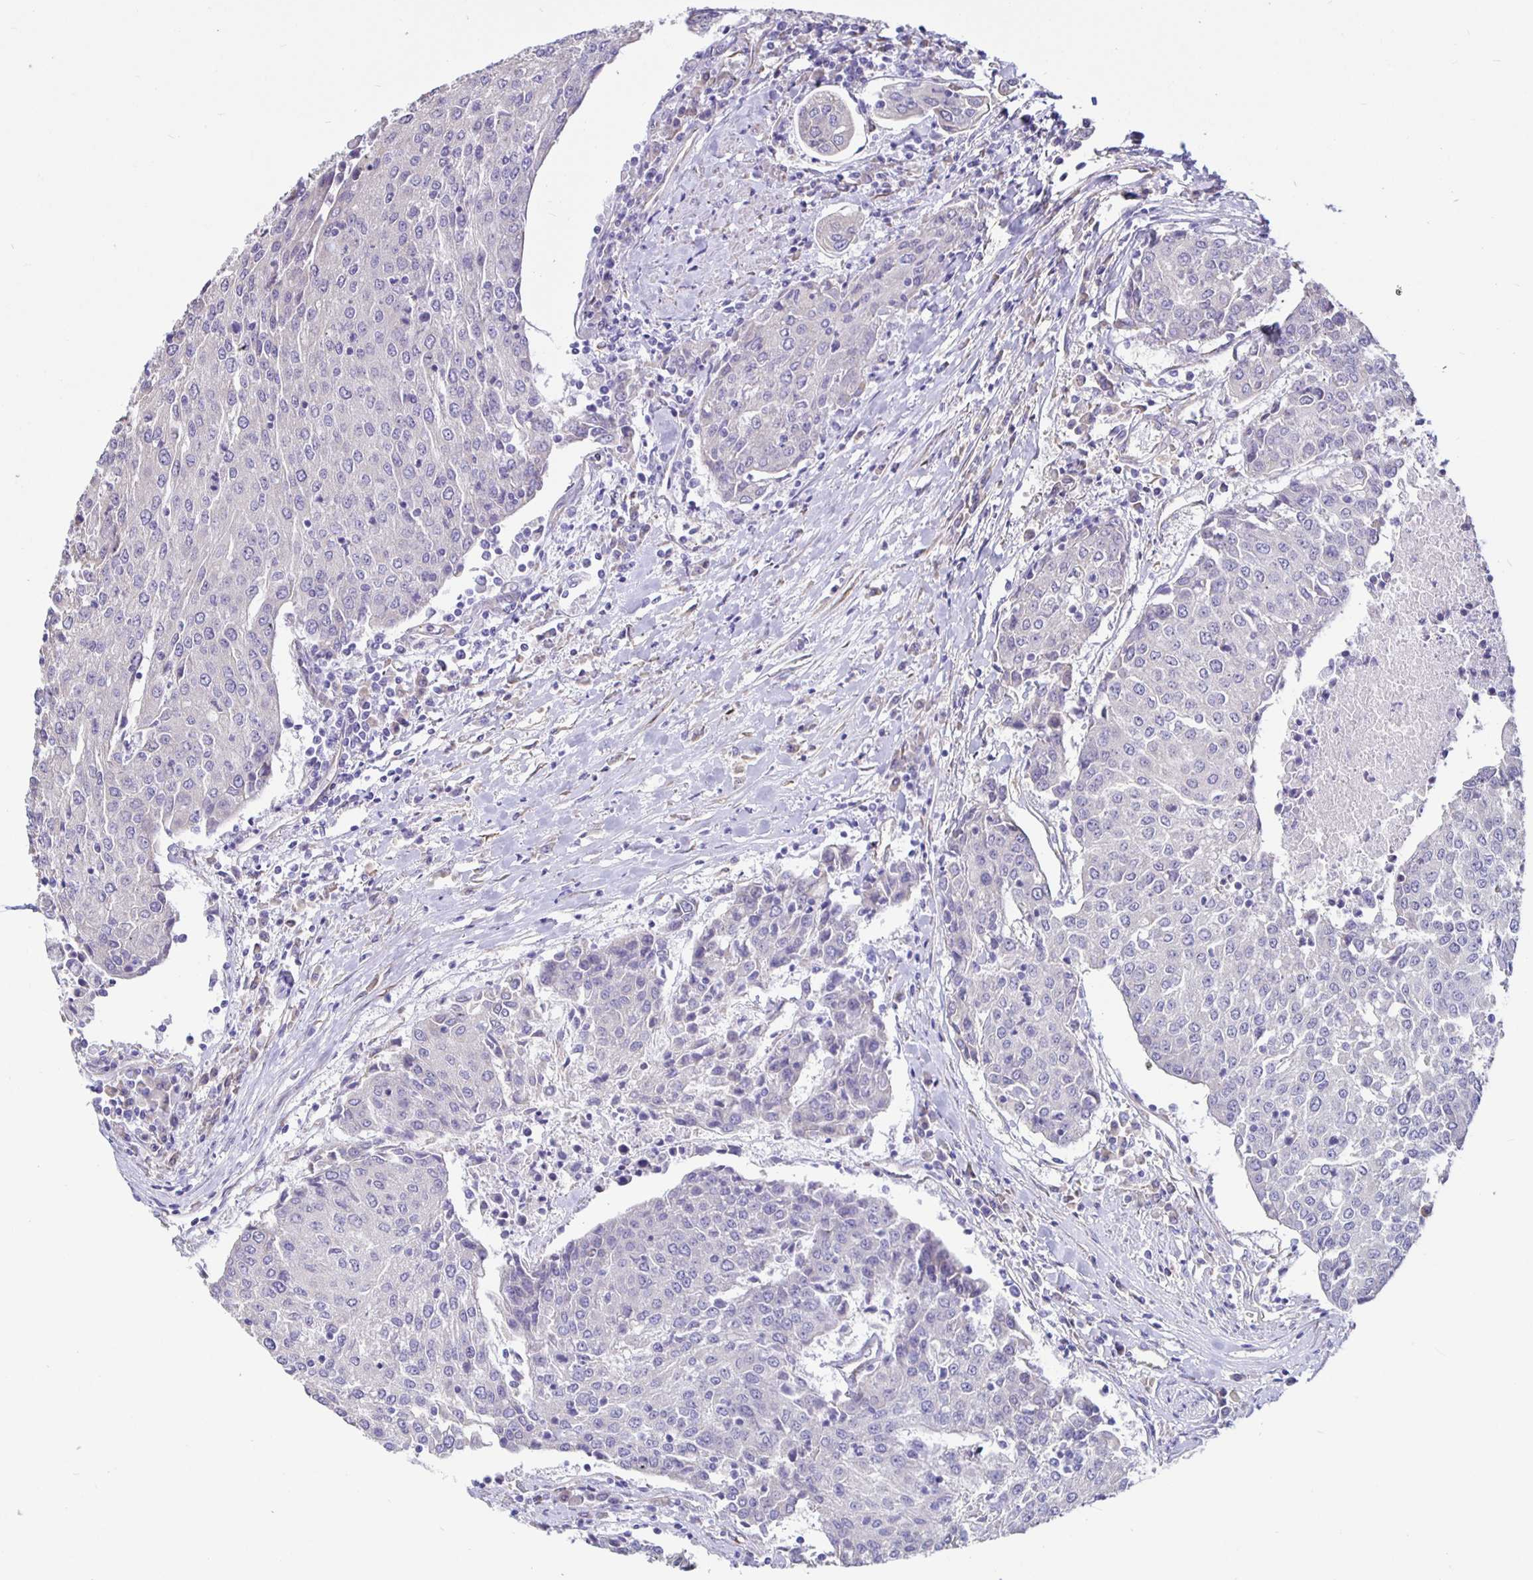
{"staining": {"intensity": "negative", "quantity": "none", "location": "none"}, "tissue": "urothelial cancer", "cell_type": "Tumor cells", "image_type": "cancer", "snomed": [{"axis": "morphology", "description": "Urothelial carcinoma, High grade"}, {"axis": "topography", "description": "Urinary bladder"}], "caption": "Immunohistochemical staining of human urothelial carcinoma (high-grade) demonstrates no significant expression in tumor cells. (DAB (3,3'-diaminobenzidine) immunohistochemistry visualized using brightfield microscopy, high magnification).", "gene": "DNAI2", "patient": {"sex": "female", "age": 85}}